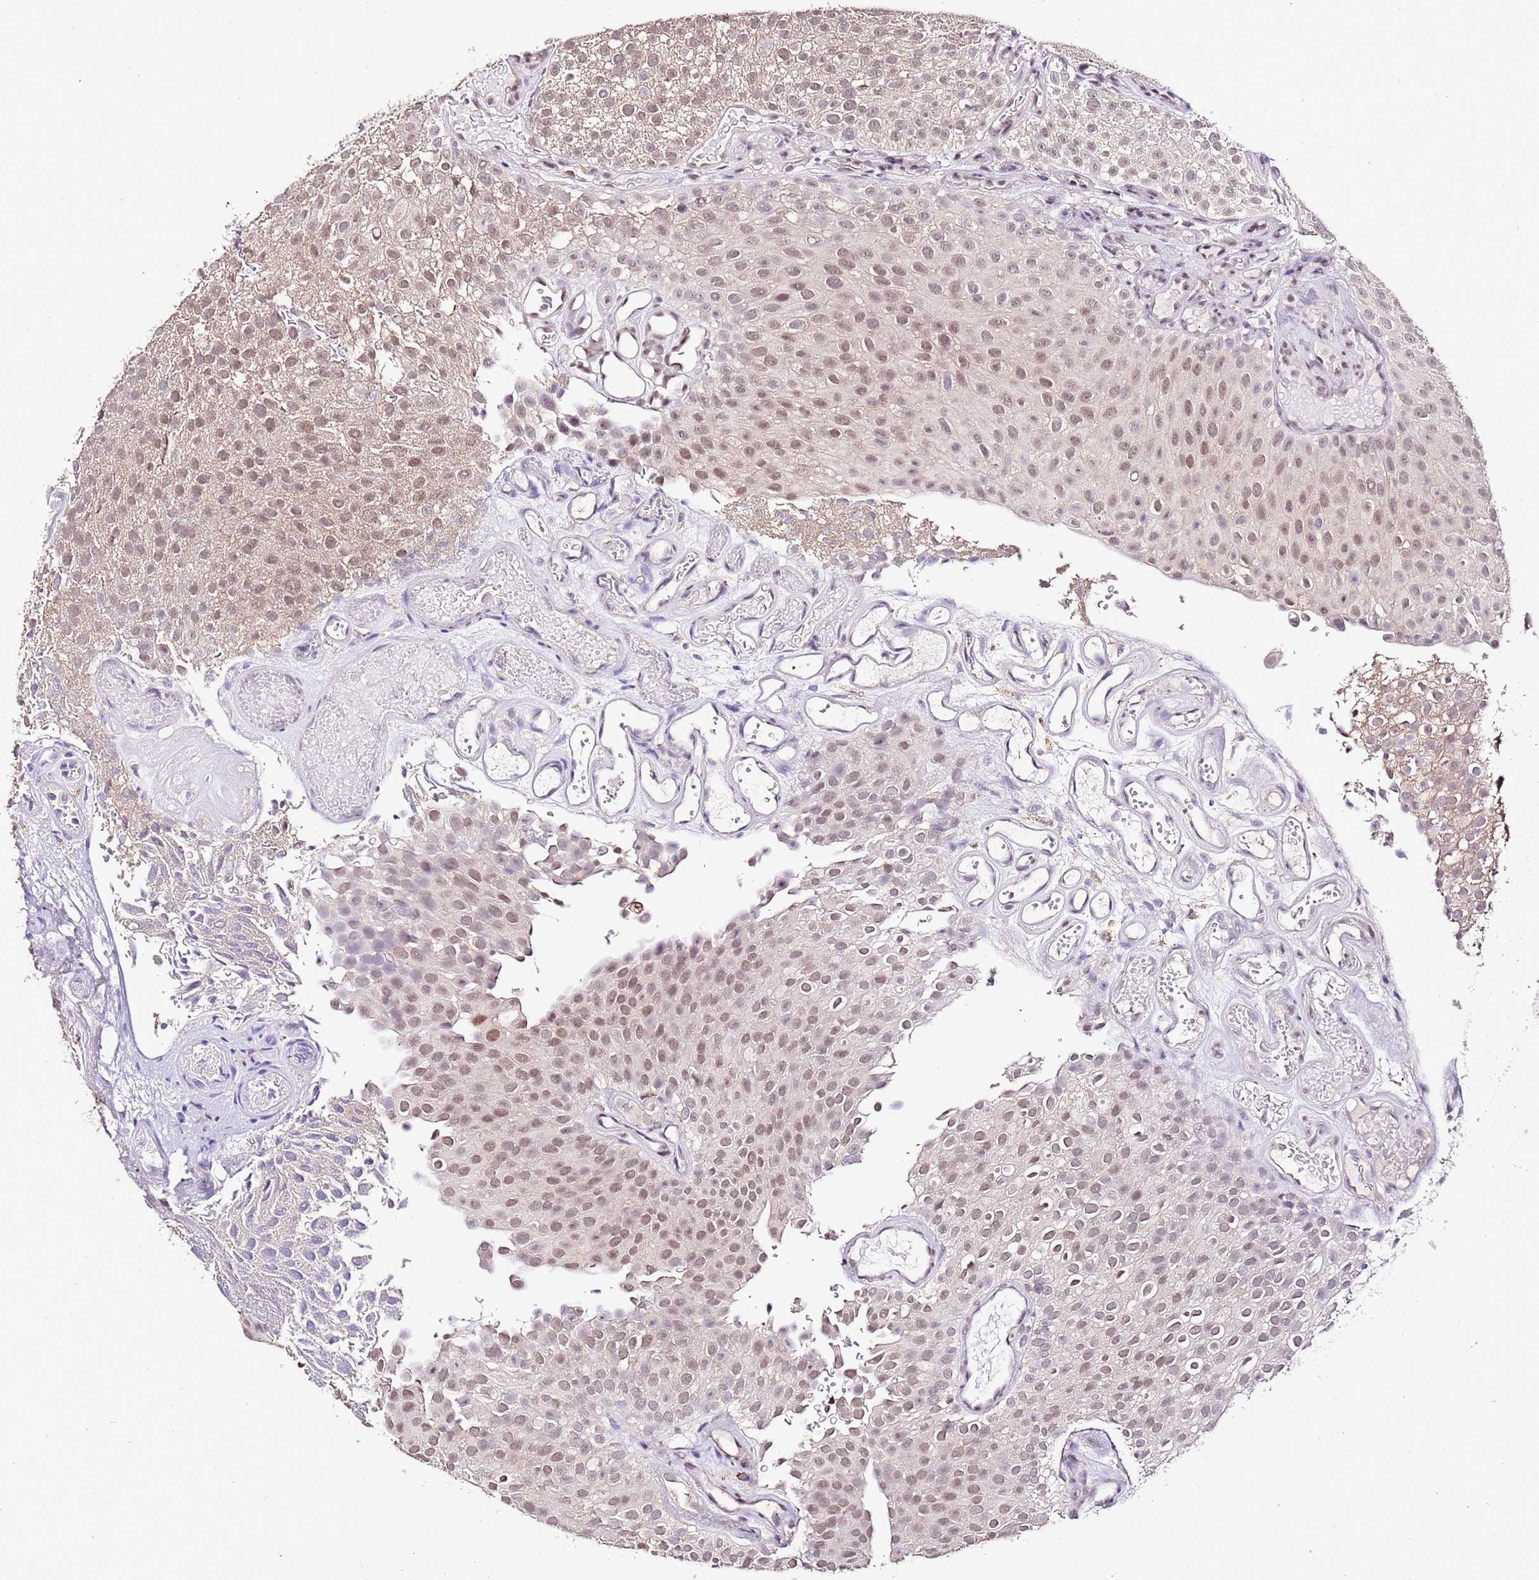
{"staining": {"intensity": "moderate", "quantity": ">75%", "location": "nuclear"}, "tissue": "urothelial cancer", "cell_type": "Tumor cells", "image_type": "cancer", "snomed": [{"axis": "morphology", "description": "Urothelial carcinoma, Low grade"}, {"axis": "topography", "description": "Urinary bladder"}], "caption": "There is medium levels of moderate nuclear positivity in tumor cells of urothelial cancer, as demonstrated by immunohistochemical staining (brown color).", "gene": "IZUMO4", "patient": {"sex": "male", "age": 78}}